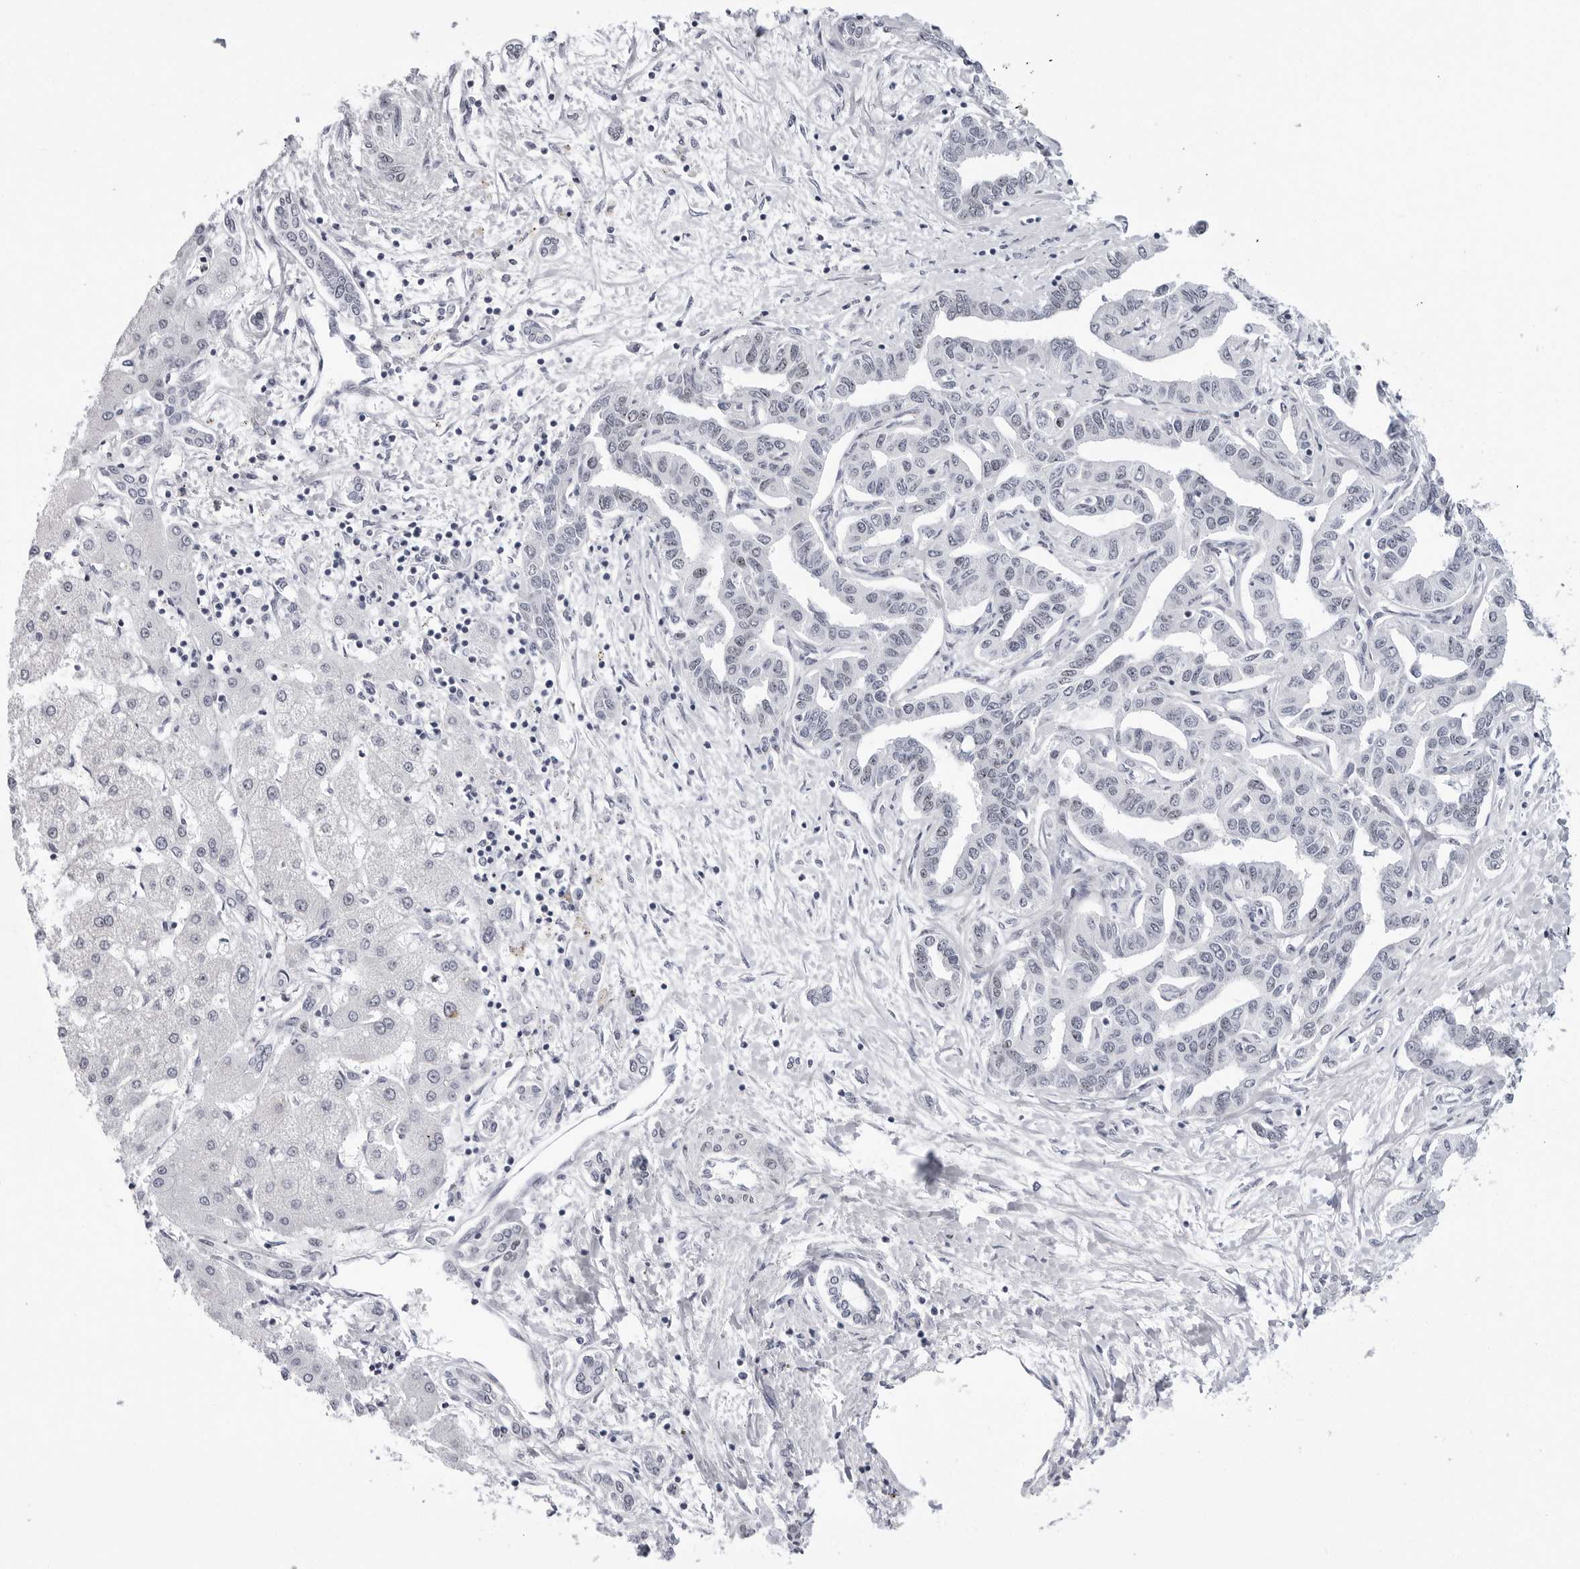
{"staining": {"intensity": "negative", "quantity": "none", "location": "none"}, "tissue": "liver cancer", "cell_type": "Tumor cells", "image_type": "cancer", "snomed": [{"axis": "morphology", "description": "Cholangiocarcinoma"}, {"axis": "topography", "description": "Liver"}], "caption": "Tumor cells are negative for protein expression in human liver cholangiocarcinoma.", "gene": "VEZF1", "patient": {"sex": "male", "age": 59}}